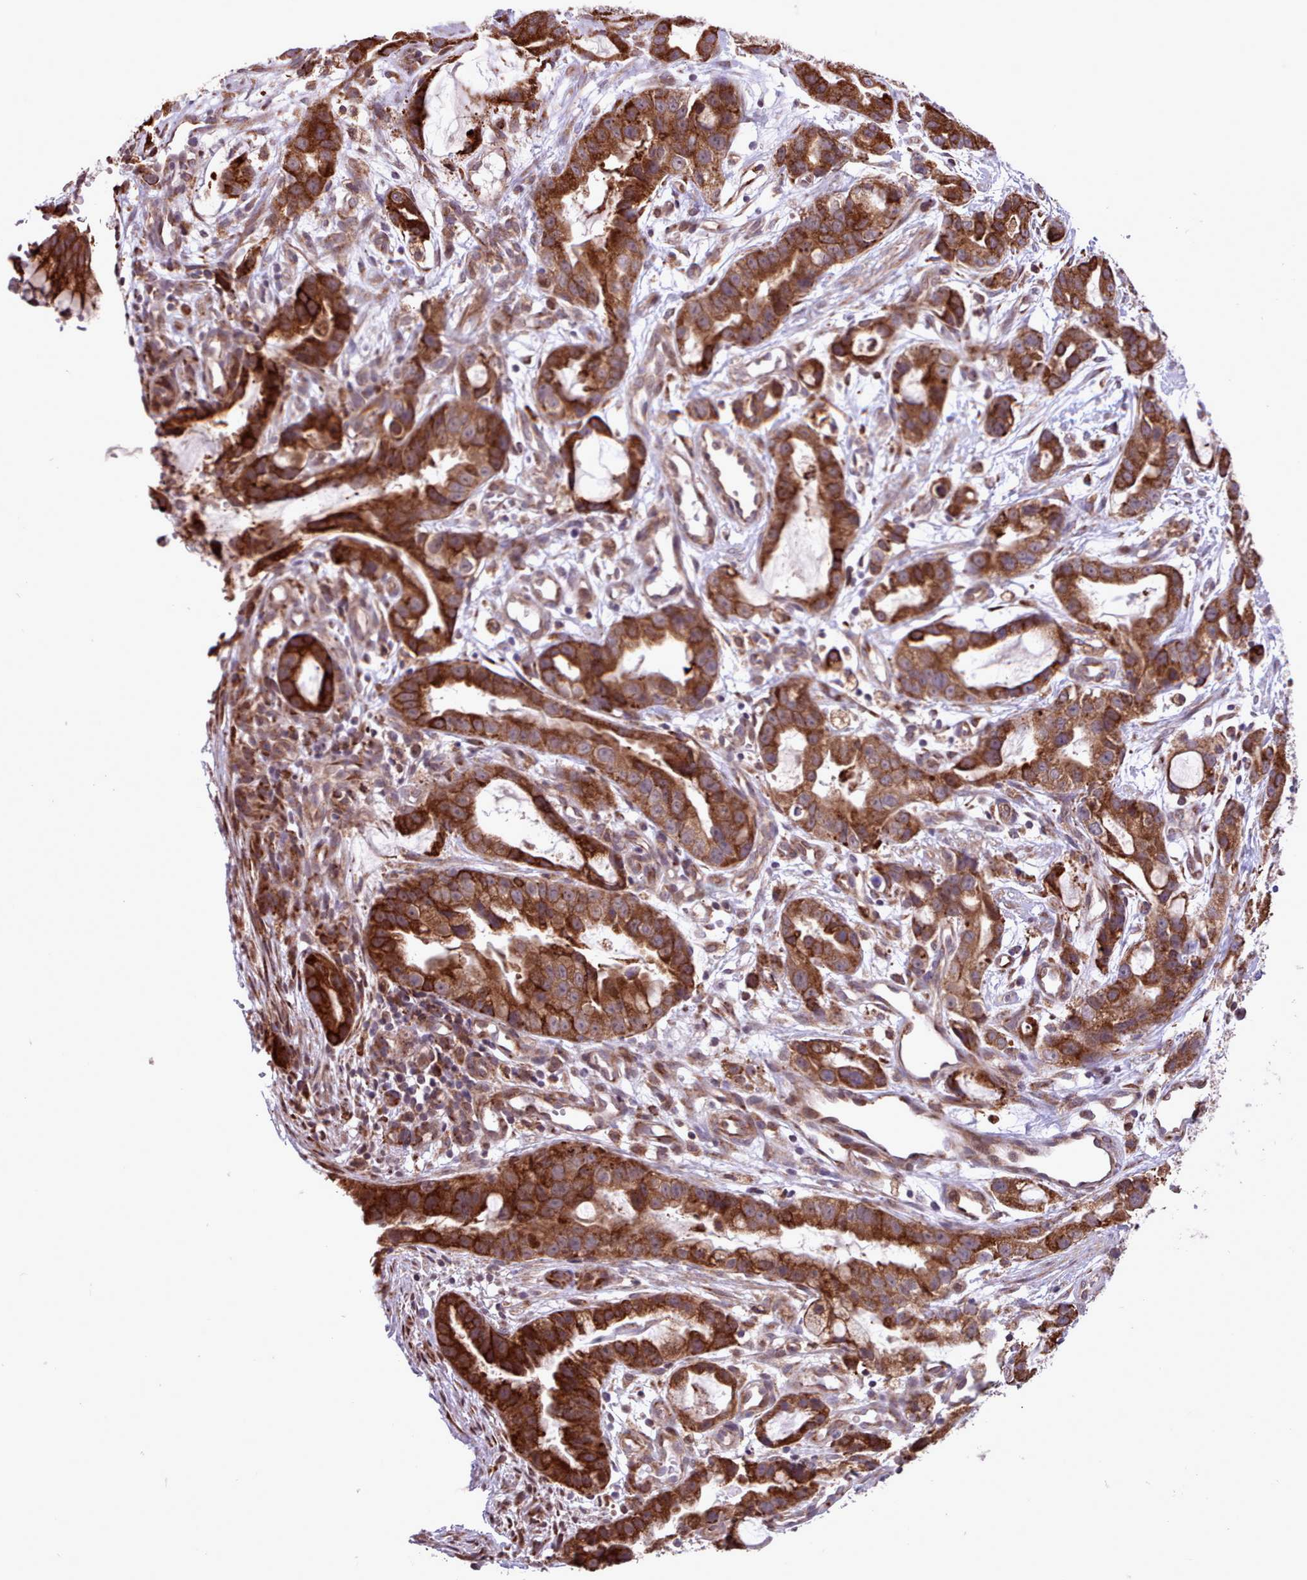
{"staining": {"intensity": "strong", "quantity": ">75%", "location": "cytoplasmic/membranous"}, "tissue": "stomach cancer", "cell_type": "Tumor cells", "image_type": "cancer", "snomed": [{"axis": "morphology", "description": "Adenocarcinoma, NOS"}, {"axis": "topography", "description": "Stomach"}], "caption": "Immunohistochemistry photomicrograph of neoplastic tissue: stomach adenocarcinoma stained using immunohistochemistry (IHC) demonstrates high levels of strong protein expression localized specifically in the cytoplasmic/membranous of tumor cells, appearing as a cytoplasmic/membranous brown color.", "gene": "TTLL3", "patient": {"sex": "male", "age": 55}}